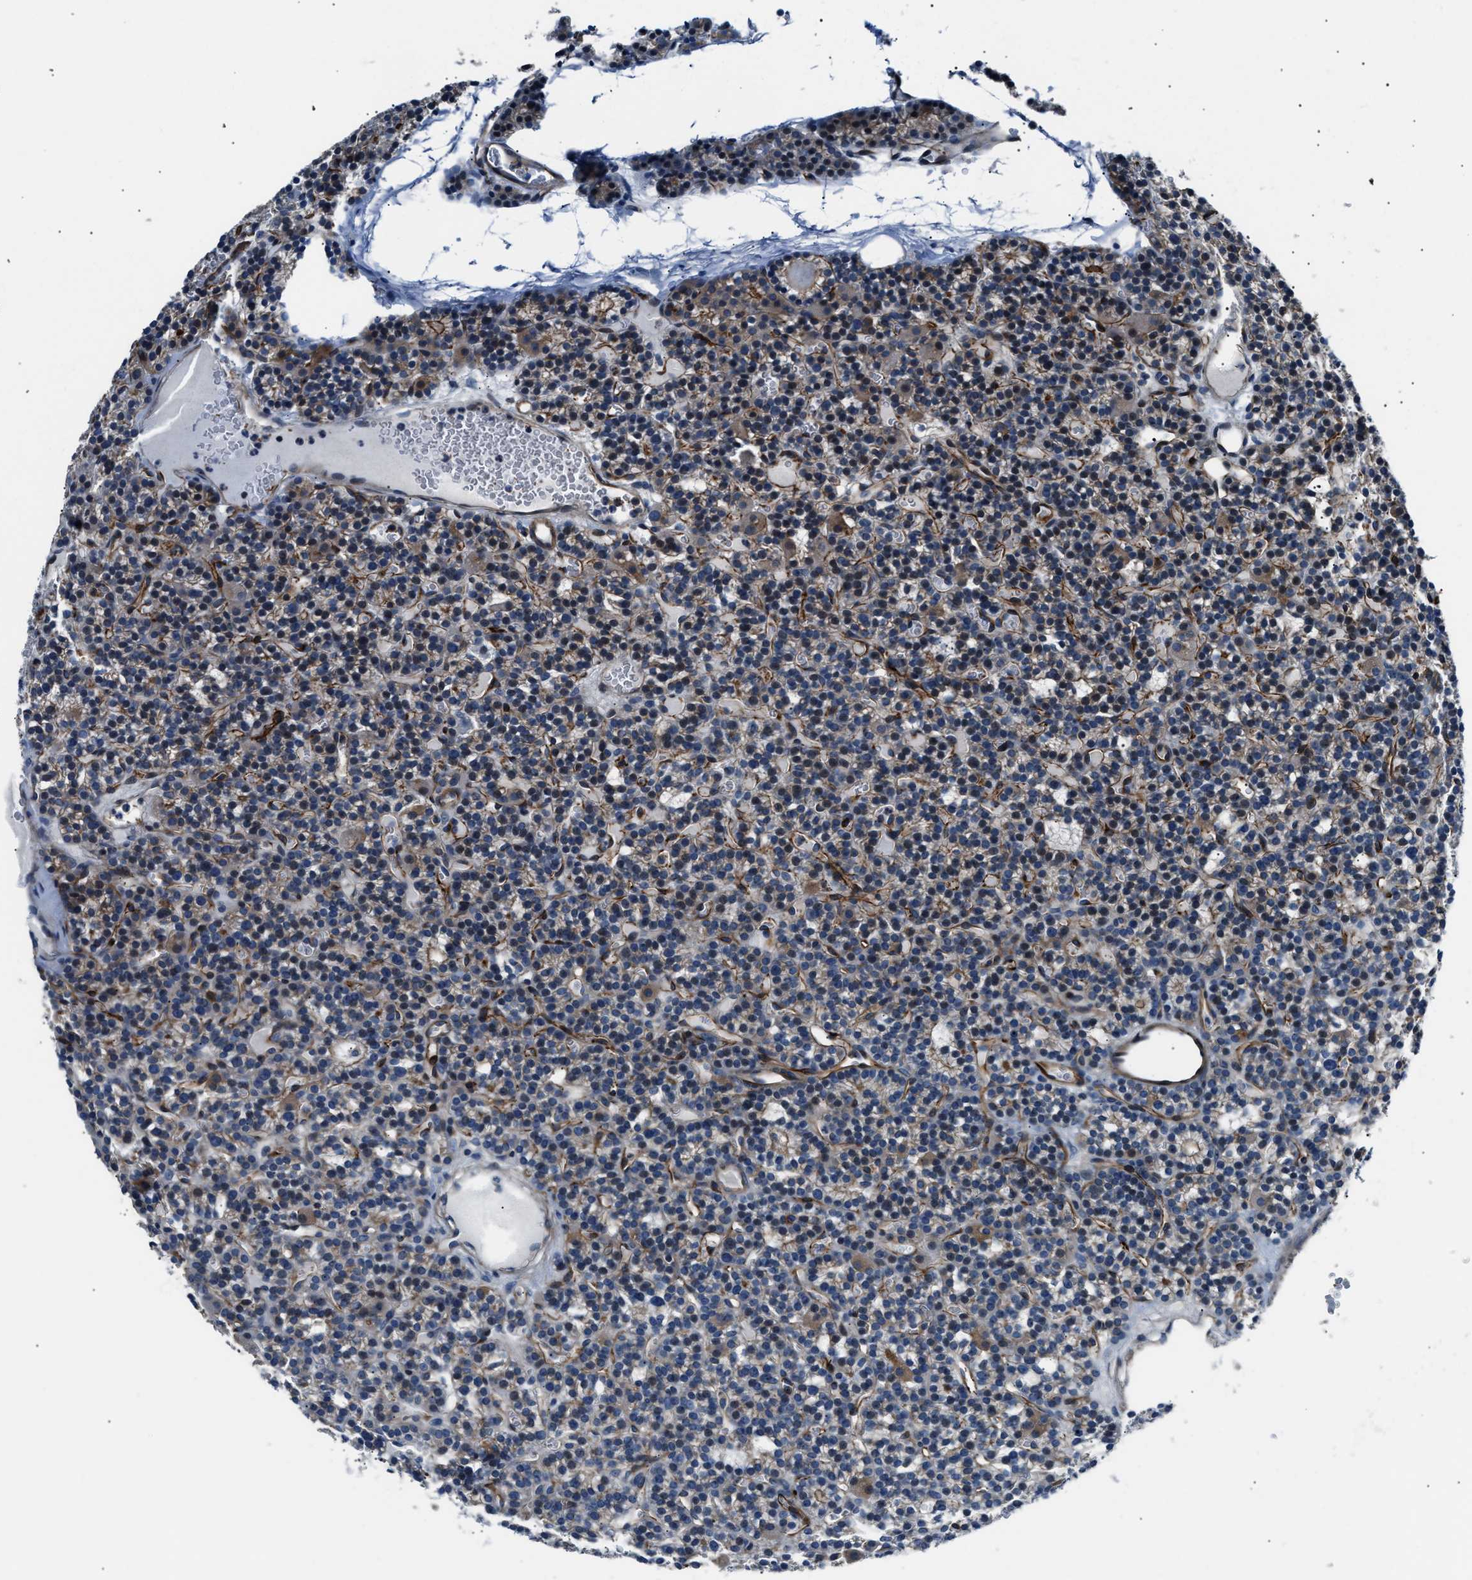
{"staining": {"intensity": "weak", "quantity": "<25%", "location": "cytoplasmic/membranous"}, "tissue": "parathyroid gland", "cell_type": "Glandular cells", "image_type": "normal", "snomed": [{"axis": "morphology", "description": "Normal tissue, NOS"}, {"axis": "morphology", "description": "Adenoma, NOS"}, {"axis": "topography", "description": "Parathyroid gland"}], "caption": "This is an IHC photomicrograph of benign human parathyroid gland. There is no expression in glandular cells.", "gene": "MPDZ", "patient": {"sex": "female", "age": 58}}